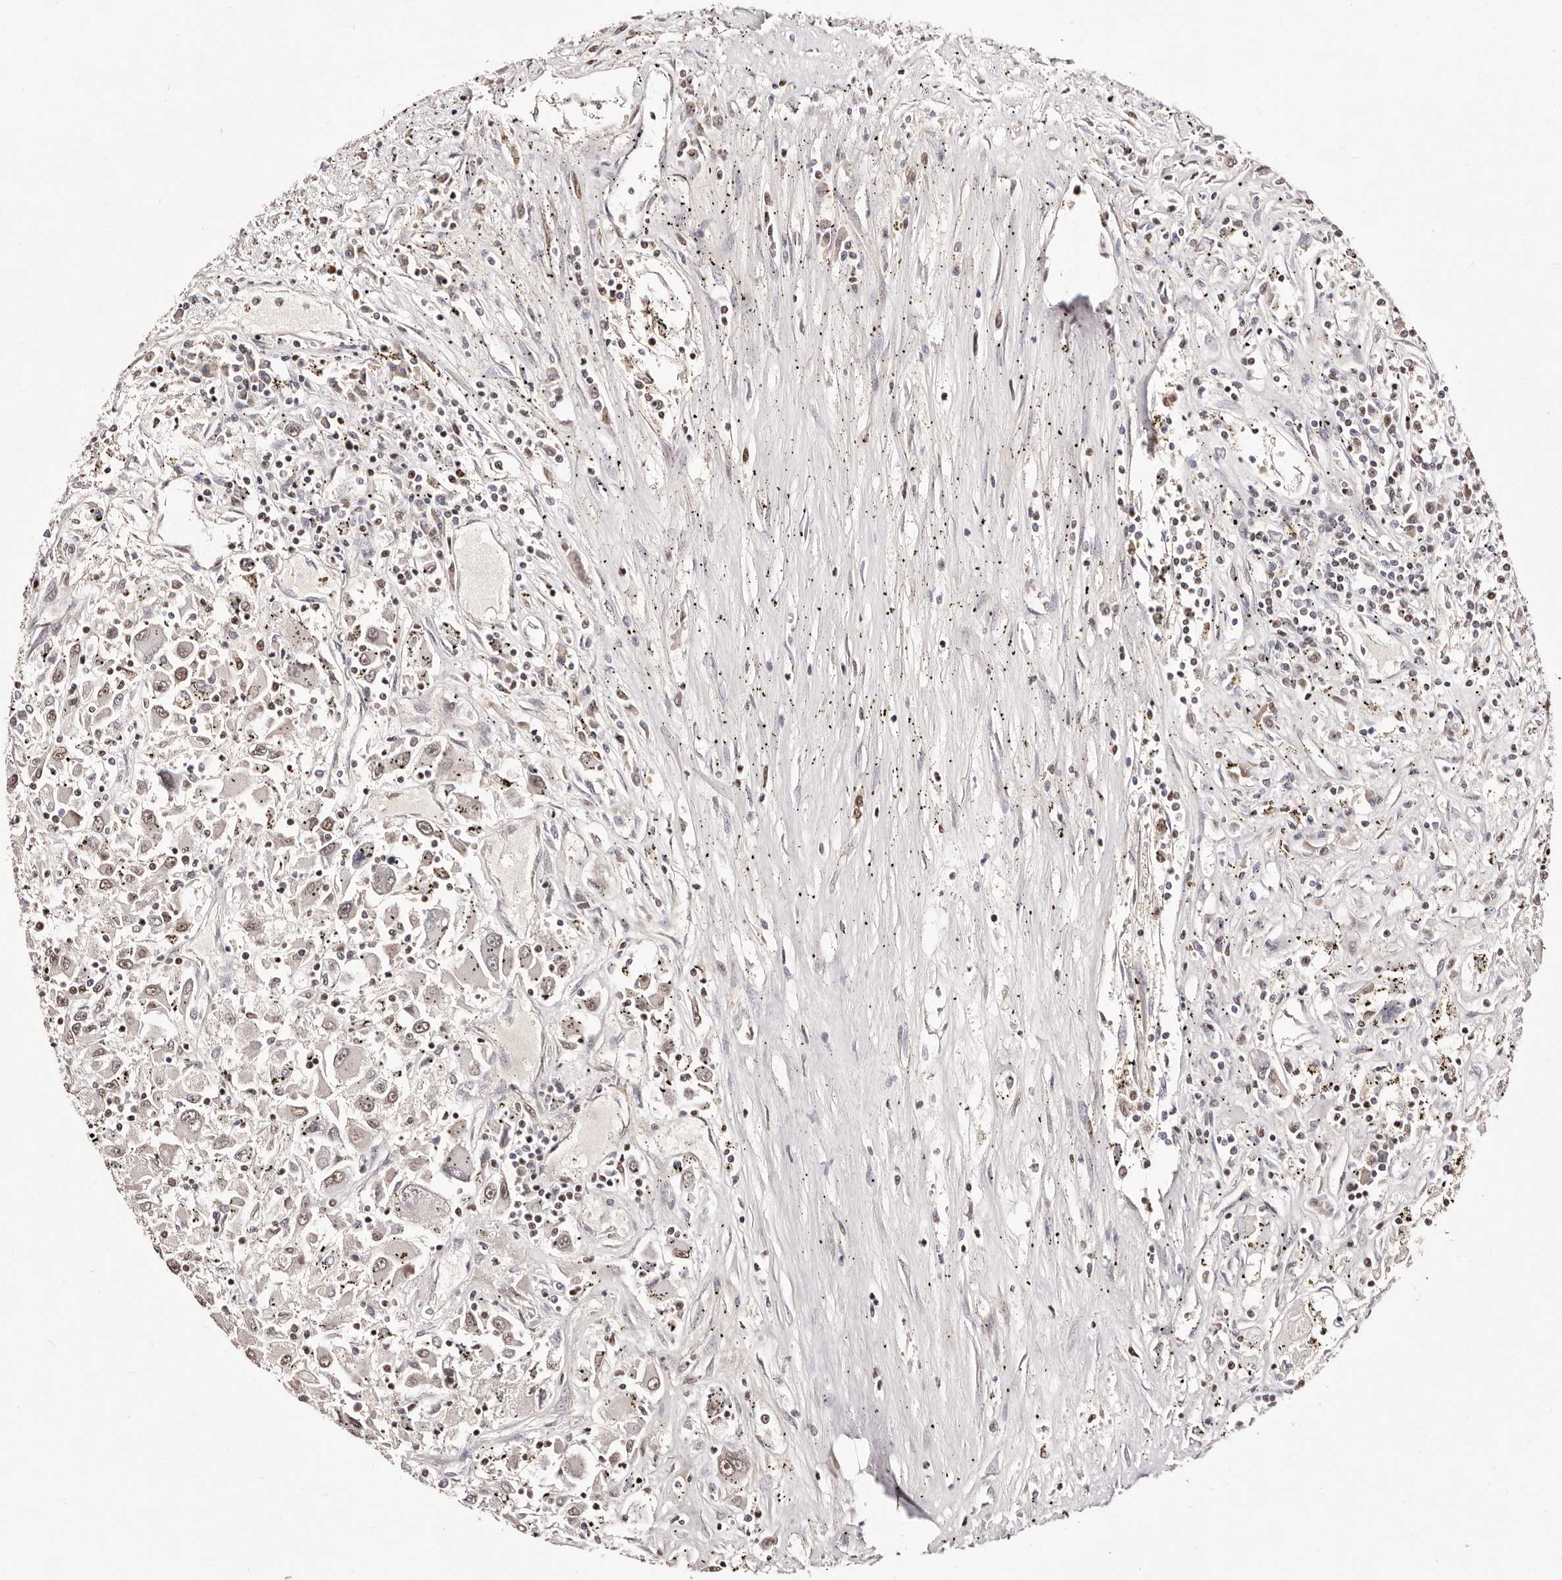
{"staining": {"intensity": "weak", "quantity": ">75%", "location": "nuclear"}, "tissue": "renal cancer", "cell_type": "Tumor cells", "image_type": "cancer", "snomed": [{"axis": "morphology", "description": "Adenocarcinoma, NOS"}, {"axis": "topography", "description": "Kidney"}], "caption": "Tumor cells demonstrate low levels of weak nuclear expression in approximately >75% of cells in human renal cancer.", "gene": "BICRAL", "patient": {"sex": "female", "age": 52}}